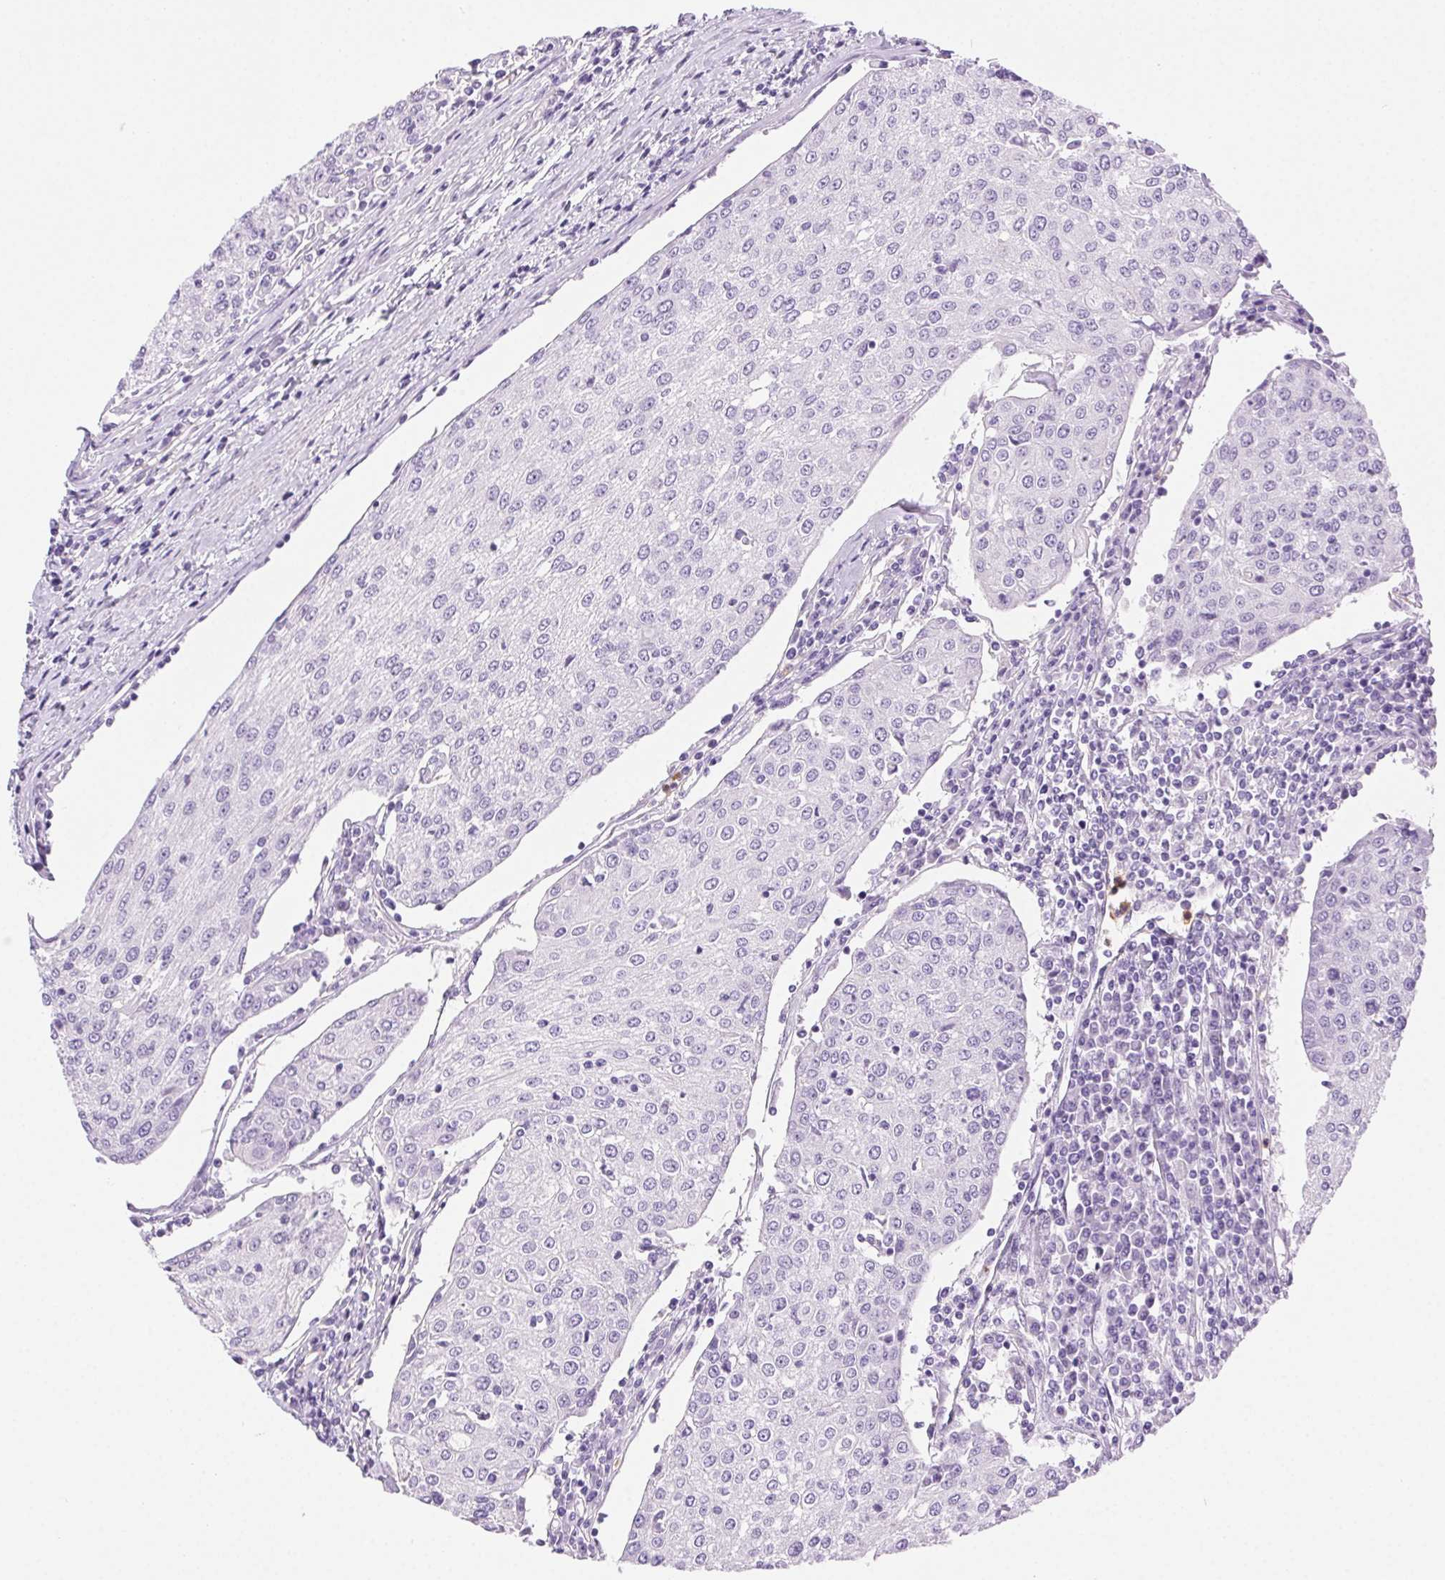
{"staining": {"intensity": "negative", "quantity": "none", "location": "none"}, "tissue": "urothelial cancer", "cell_type": "Tumor cells", "image_type": "cancer", "snomed": [{"axis": "morphology", "description": "Urothelial carcinoma, High grade"}, {"axis": "topography", "description": "Urinary bladder"}], "caption": "This histopathology image is of urothelial carcinoma (high-grade) stained with IHC to label a protein in brown with the nuclei are counter-stained blue. There is no positivity in tumor cells.", "gene": "SHCBP1L", "patient": {"sex": "female", "age": 85}}